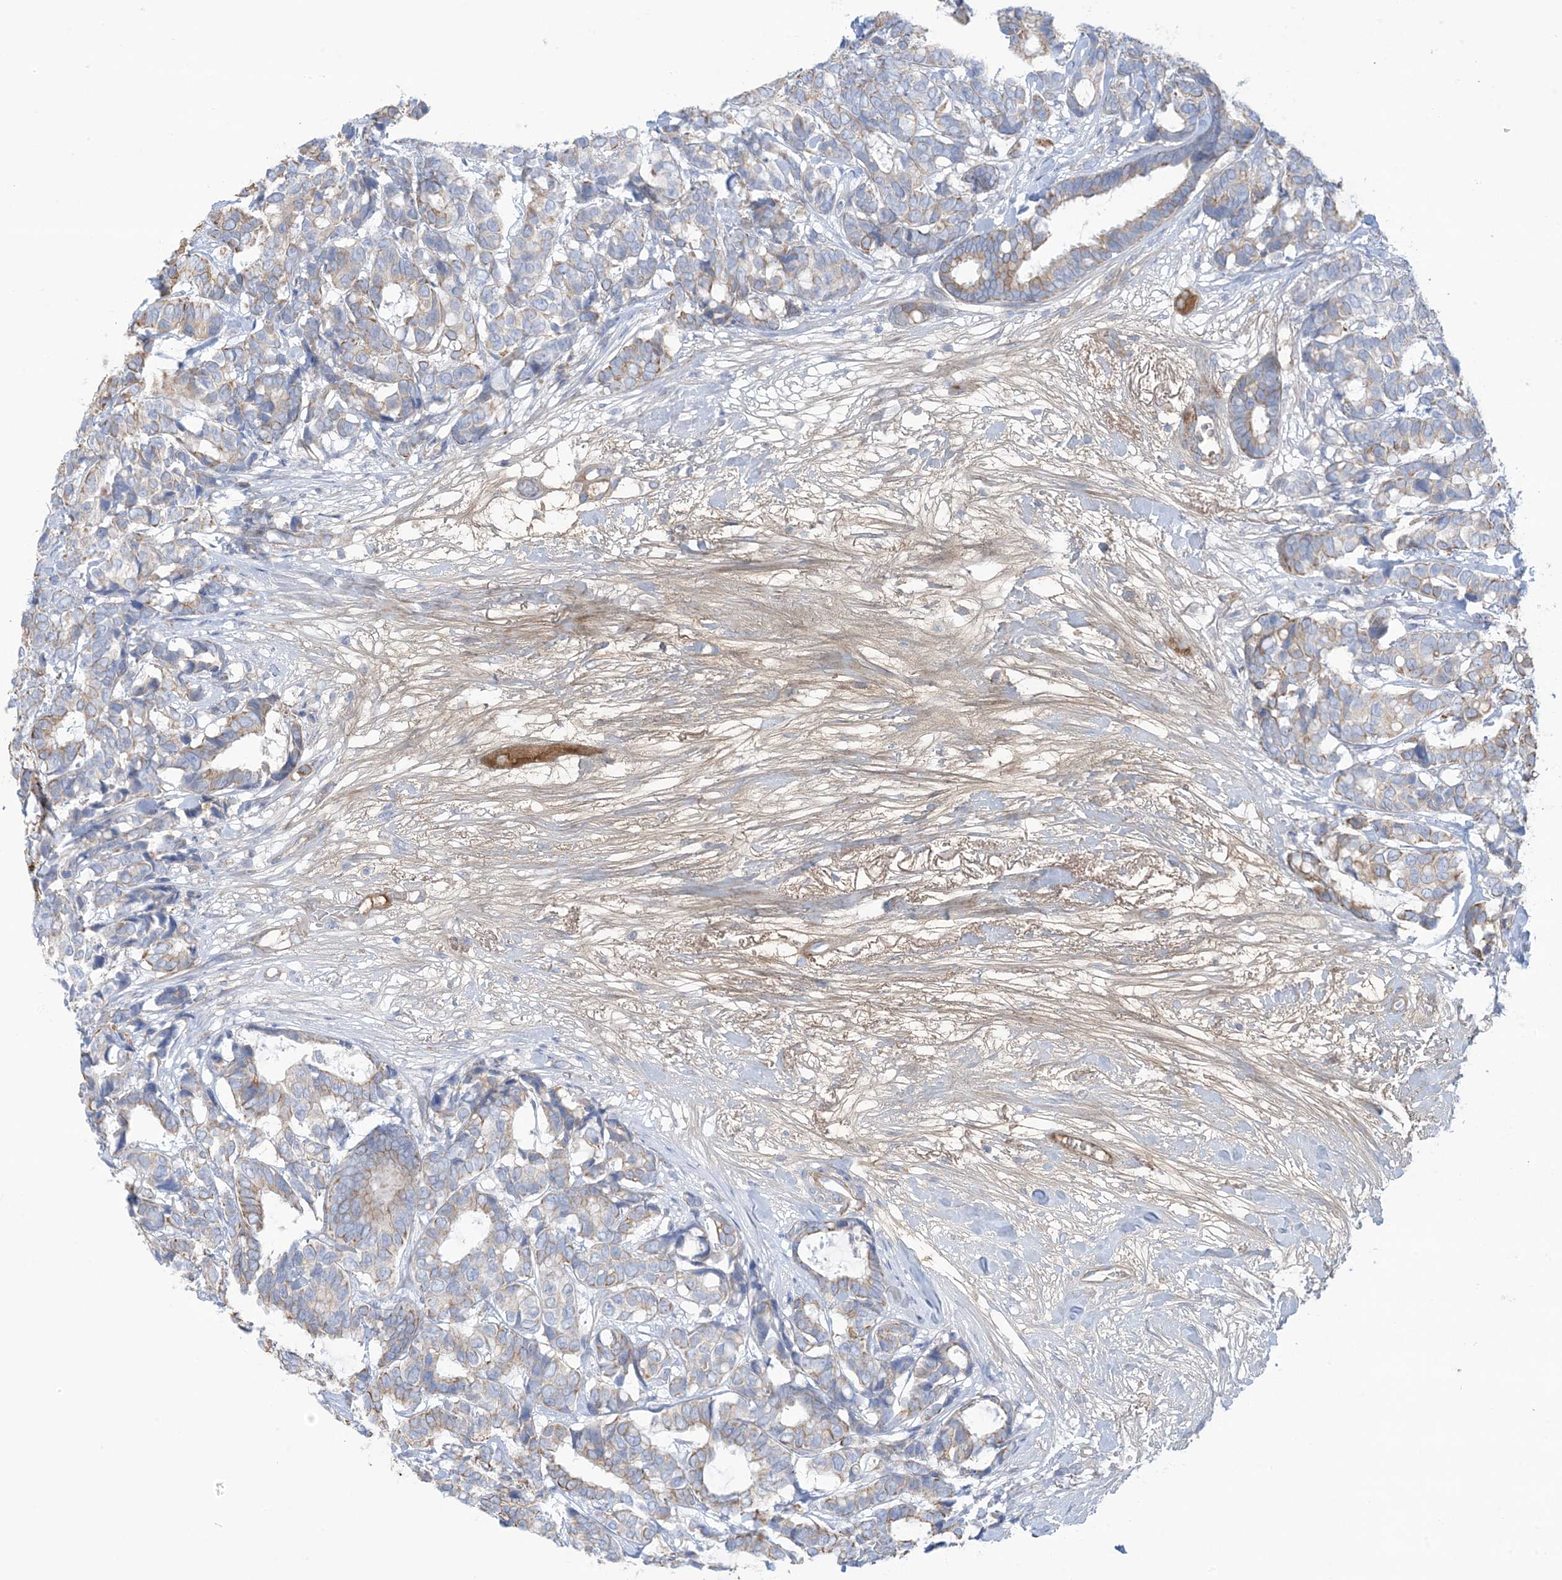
{"staining": {"intensity": "weak", "quantity": "25%-75%", "location": "cytoplasmic/membranous"}, "tissue": "breast cancer", "cell_type": "Tumor cells", "image_type": "cancer", "snomed": [{"axis": "morphology", "description": "Duct carcinoma"}, {"axis": "topography", "description": "Breast"}], "caption": "This photomicrograph shows immunohistochemistry (IHC) staining of breast cancer, with low weak cytoplasmic/membranous staining in approximately 25%-75% of tumor cells.", "gene": "ATP11C", "patient": {"sex": "female", "age": 87}}